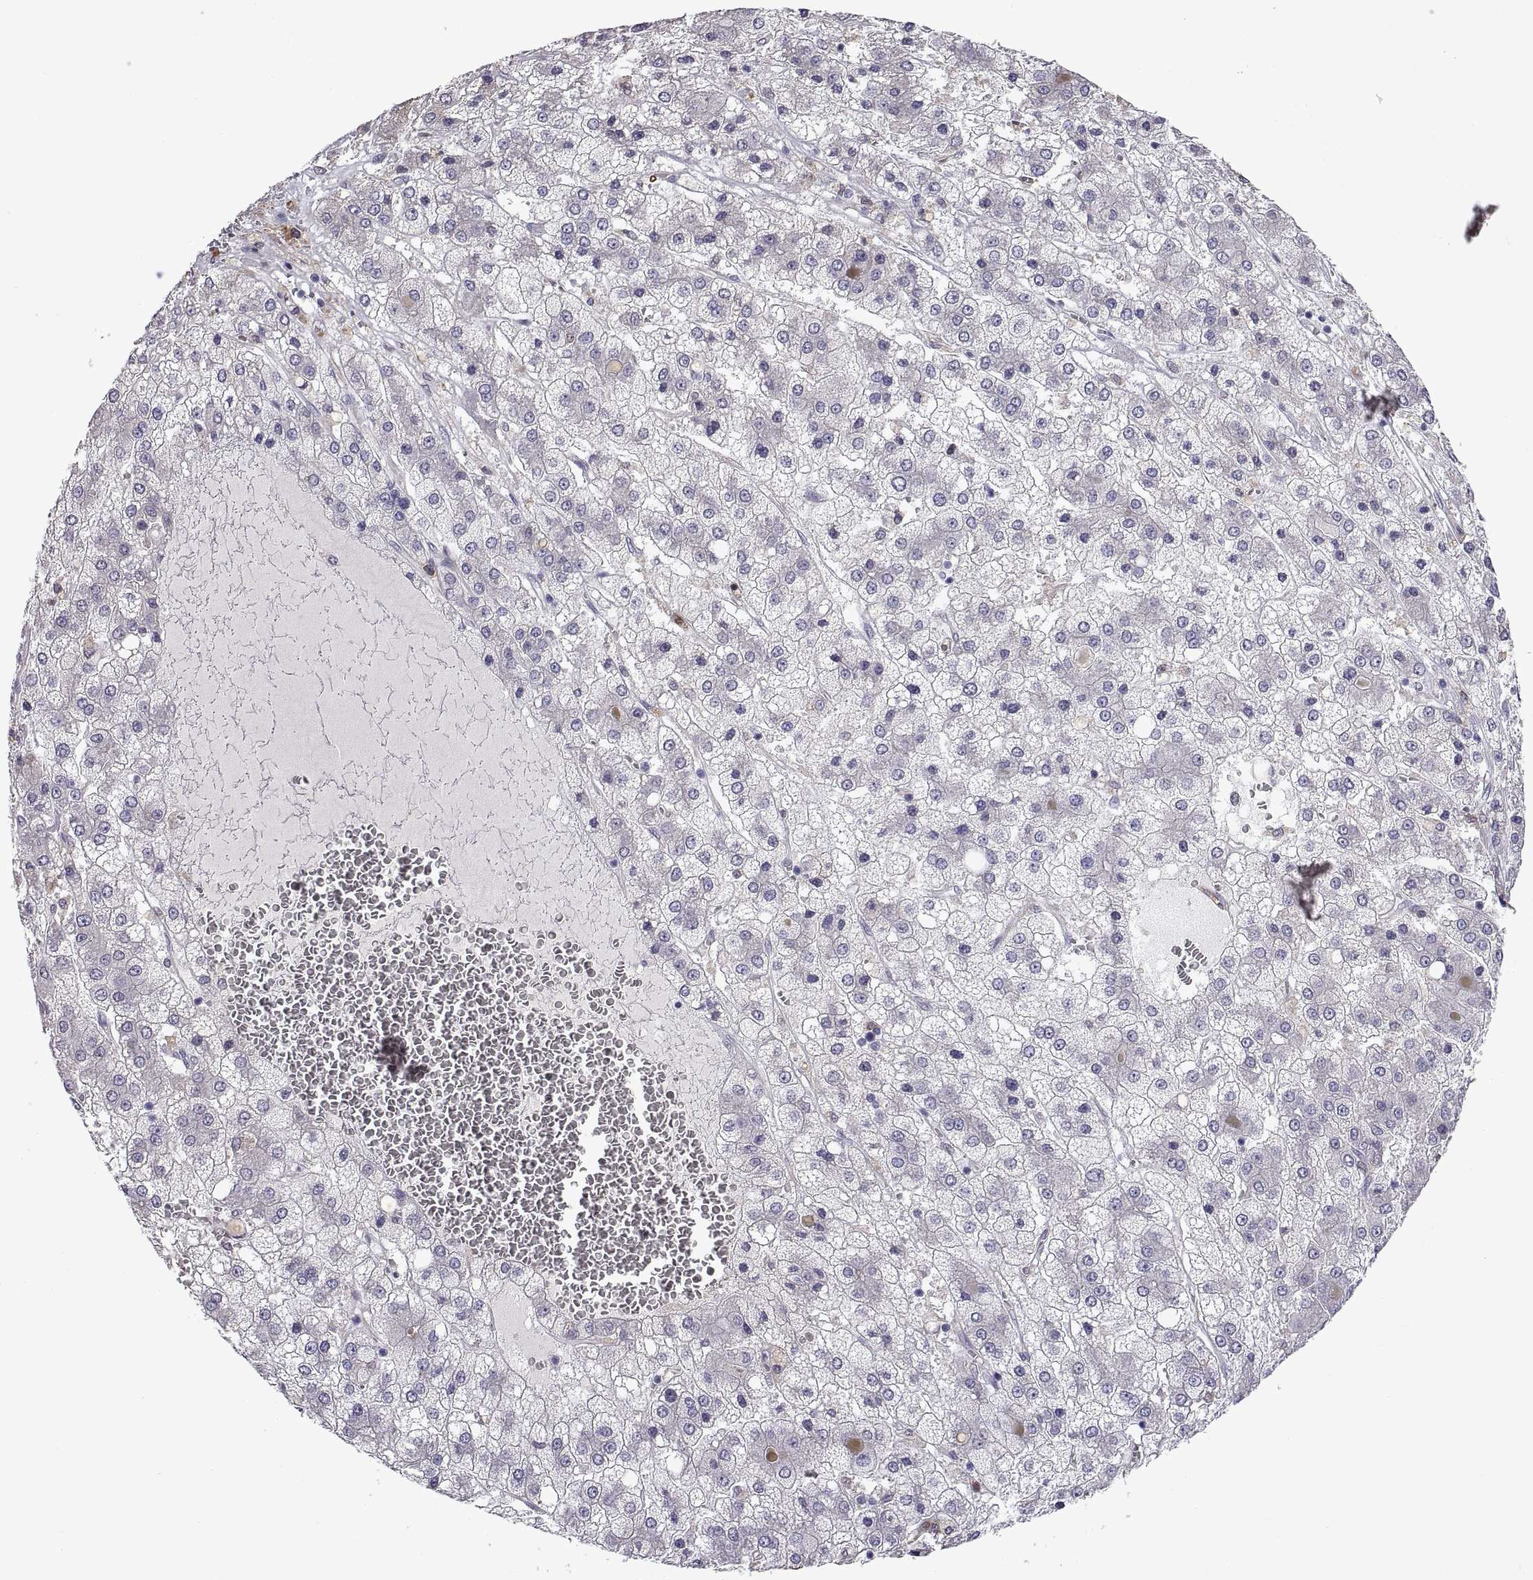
{"staining": {"intensity": "negative", "quantity": "none", "location": "none"}, "tissue": "liver cancer", "cell_type": "Tumor cells", "image_type": "cancer", "snomed": [{"axis": "morphology", "description": "Carcinoma, Hepatocellular, NOS"}, {"axis": "topography", "description": "Liver"}], "caption": "Immunohistochemistry histopathology image of human liver cancer stained for a protein (brown), which shows no staining in tumor cells.", "gene": "DOK3", "patient": {"sex": "male", "age": 73}}